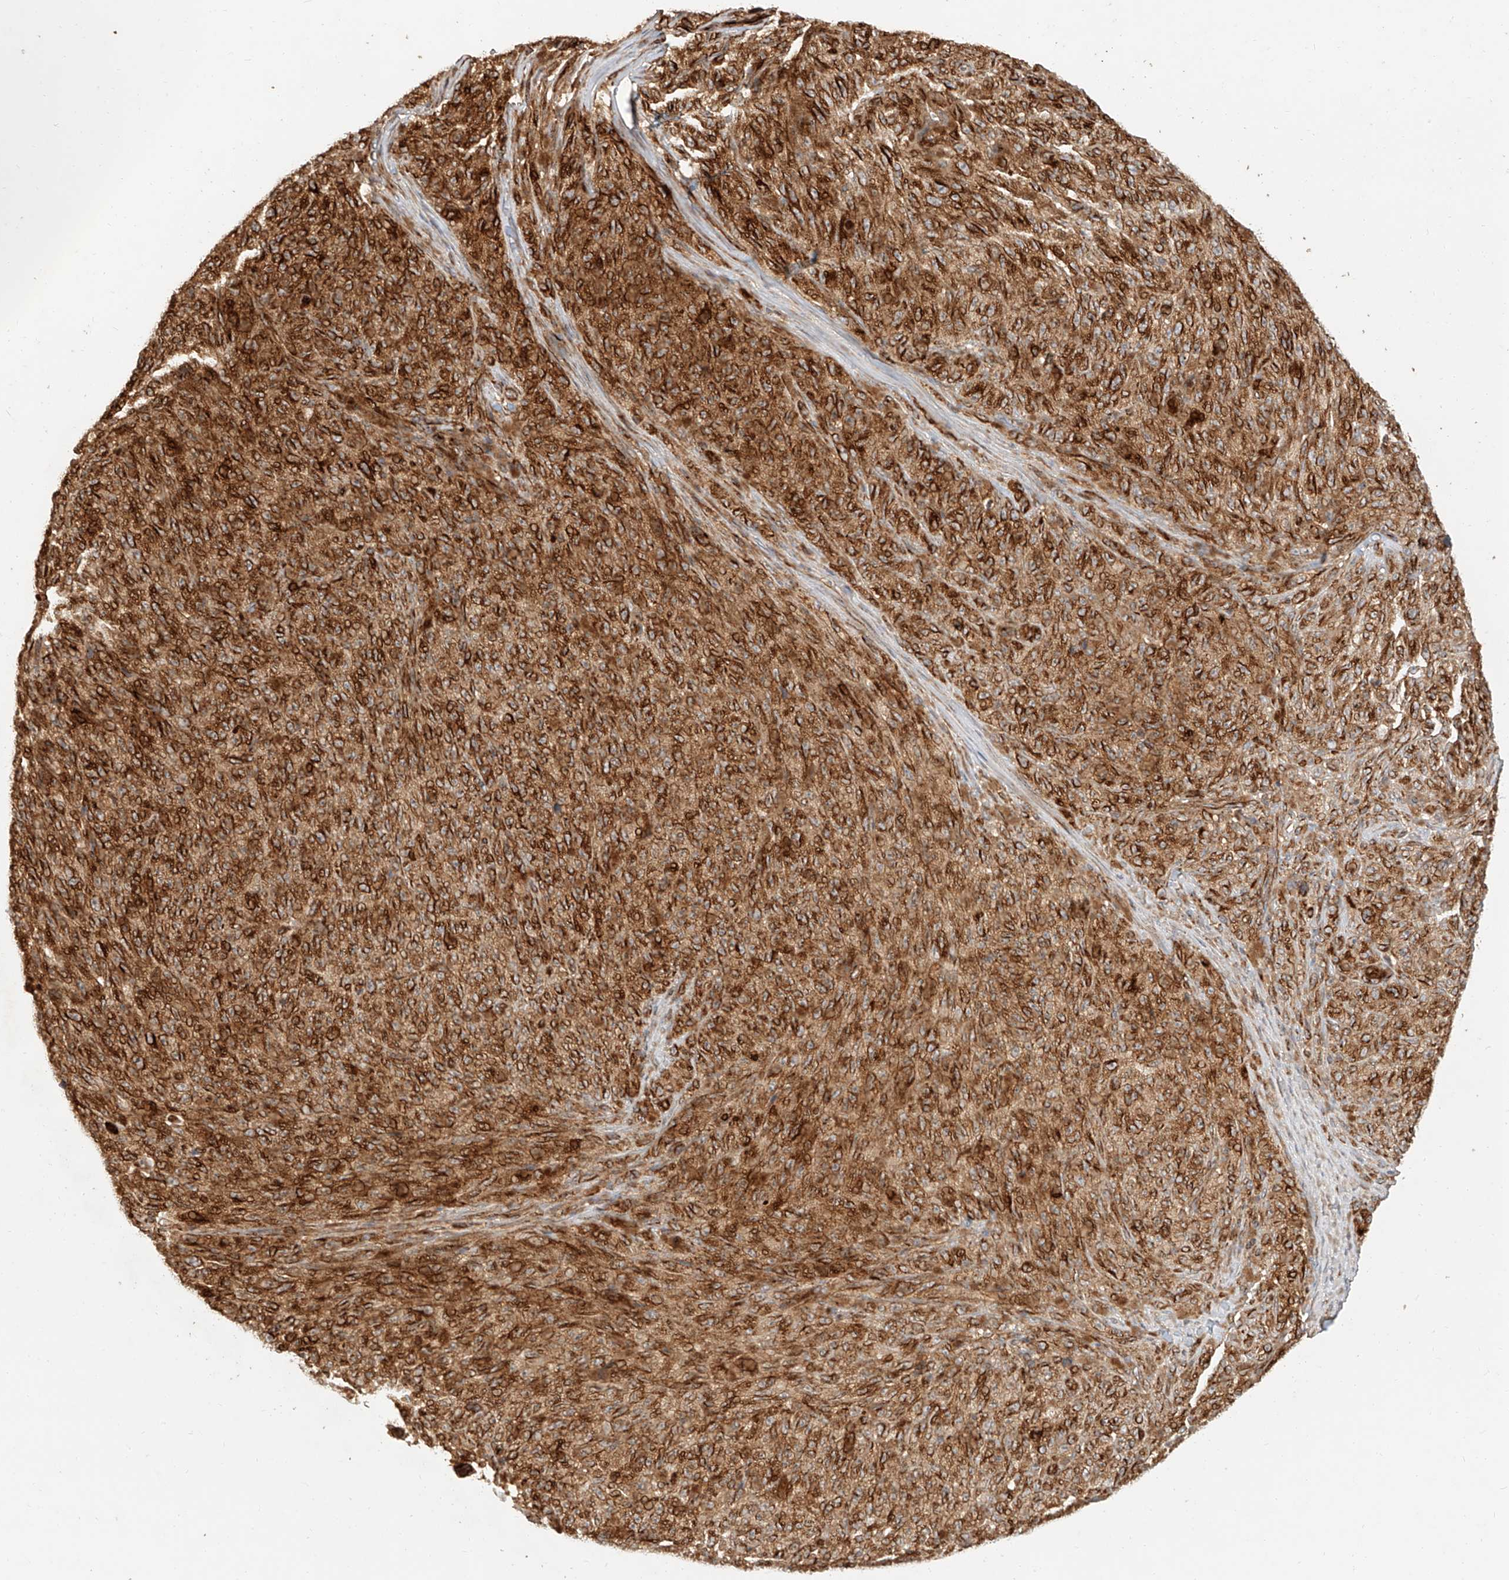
{"staining": {"intensity": "moderate", "quantity": ">75%", "location": "cytoplasmic/membranous"}, "tissue": "melanoma", "cell_type": "Tumor cells", "image_type": "cancer", "snomed": [{"axis": "morphology", "description": "Malignant melanoma, NOS"}, {"axis": "topography", "description": "Skin"}], "caption": "Malignant melanoma stained for a protein (brown) exhibits moderate cytoplasmic/membranous positive expression in approximately >75% of tumor cells.", "gene": "NAP1L1", "patient": {"sex": "female", "age": 82}}